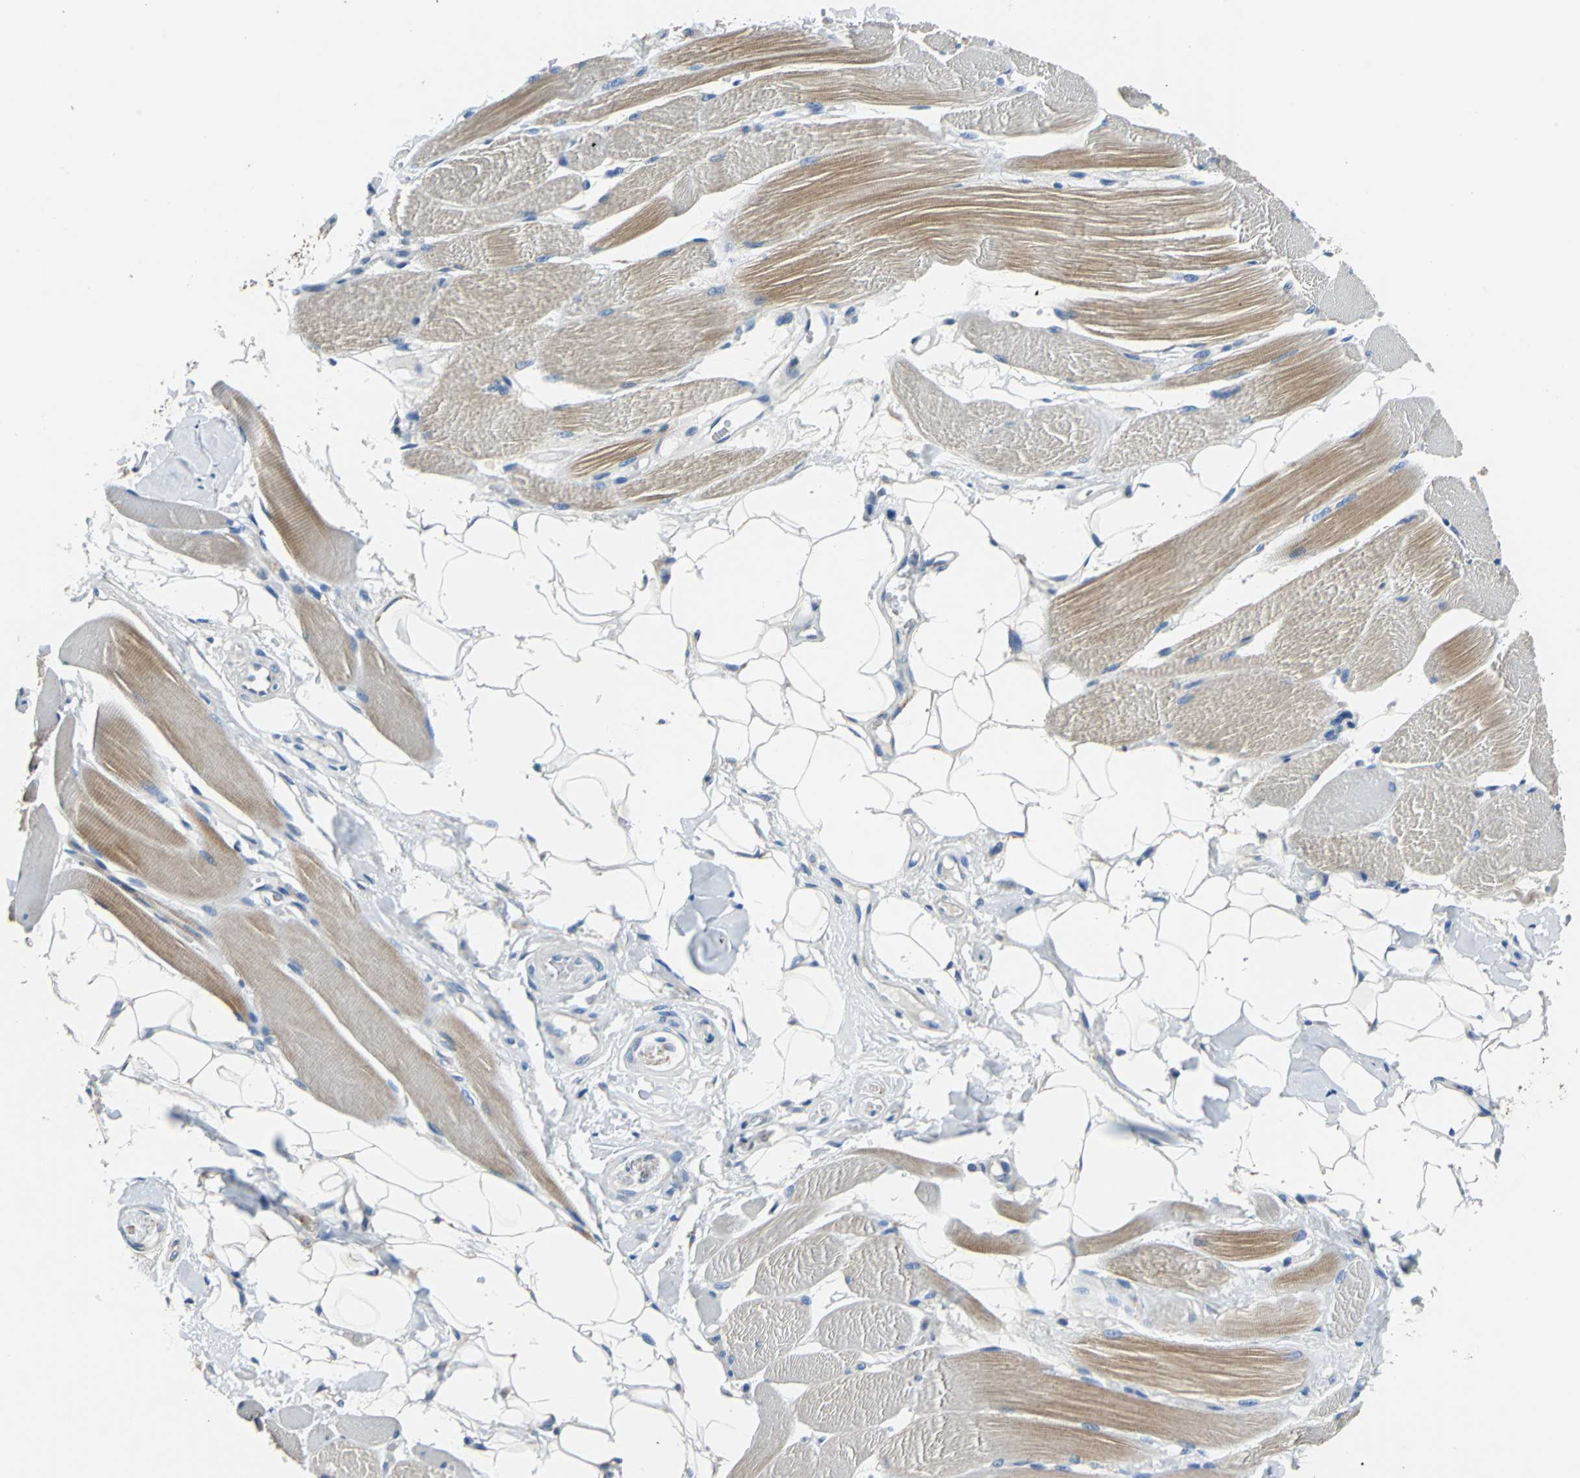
{"staining": {"intensity": "moderate", "quantity": "25%-75%", "location": "cytoplasmic/membranous"}, "tissue": "skeletal muscle", "cell_type": "Myocytes", "image_type": "normal", "snomed": [{"axis": "morphology", "description": "Normal tissue, NOS"}, {"axis": "topography", "description": "Skeletal muscle"}, {"axis": "topography", "description": "Peripheral nerve tissue"}], "caption": "Immunohistochemistry (IHC) of normal skeletal muscle reveals medium levels of moderate cytoplasmic/membranous expression in about 25%-75% of myocytes.", "gene": "PRKCA", "patient": {"sex": "female", "age": 84}}